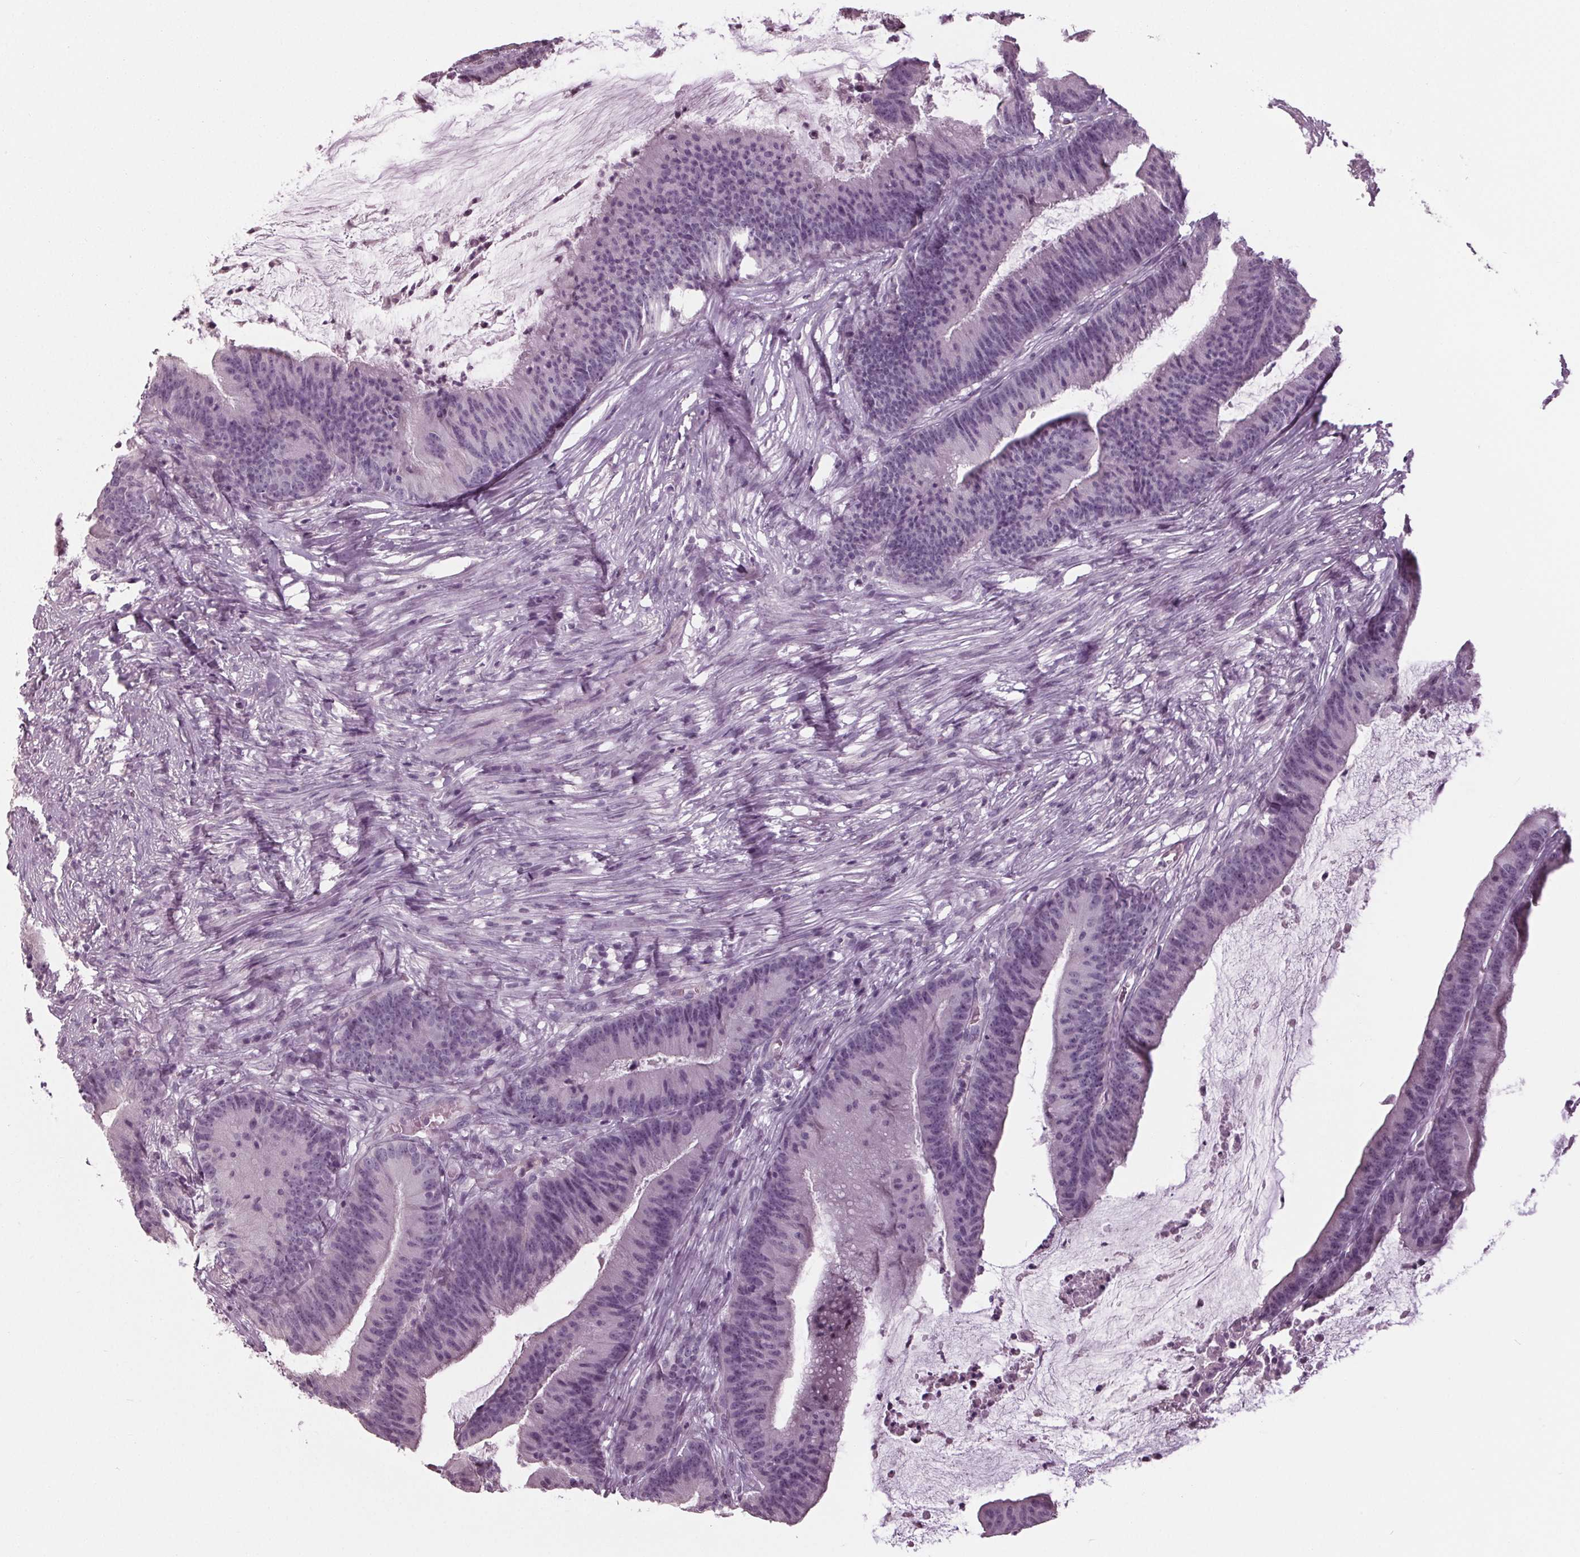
{"staining": {"intensity": "negative", "quantity": "none", "location": "none"}, "tissue": "colorectal cancer", "cell_type": "Tumor cells", "image_type": "cancer", "snomed": [{"axis": "morphology", "description": "Adenocarcinoma, NOS"}, {"axis": "topography", "description": "Colon"}], "caption": "Immunohistochemical staining of colorectal cancer reveals no significant positivity in tumor cells.", "gene": "TNNC2", "patient": {"sex": "female", "age": 78}}